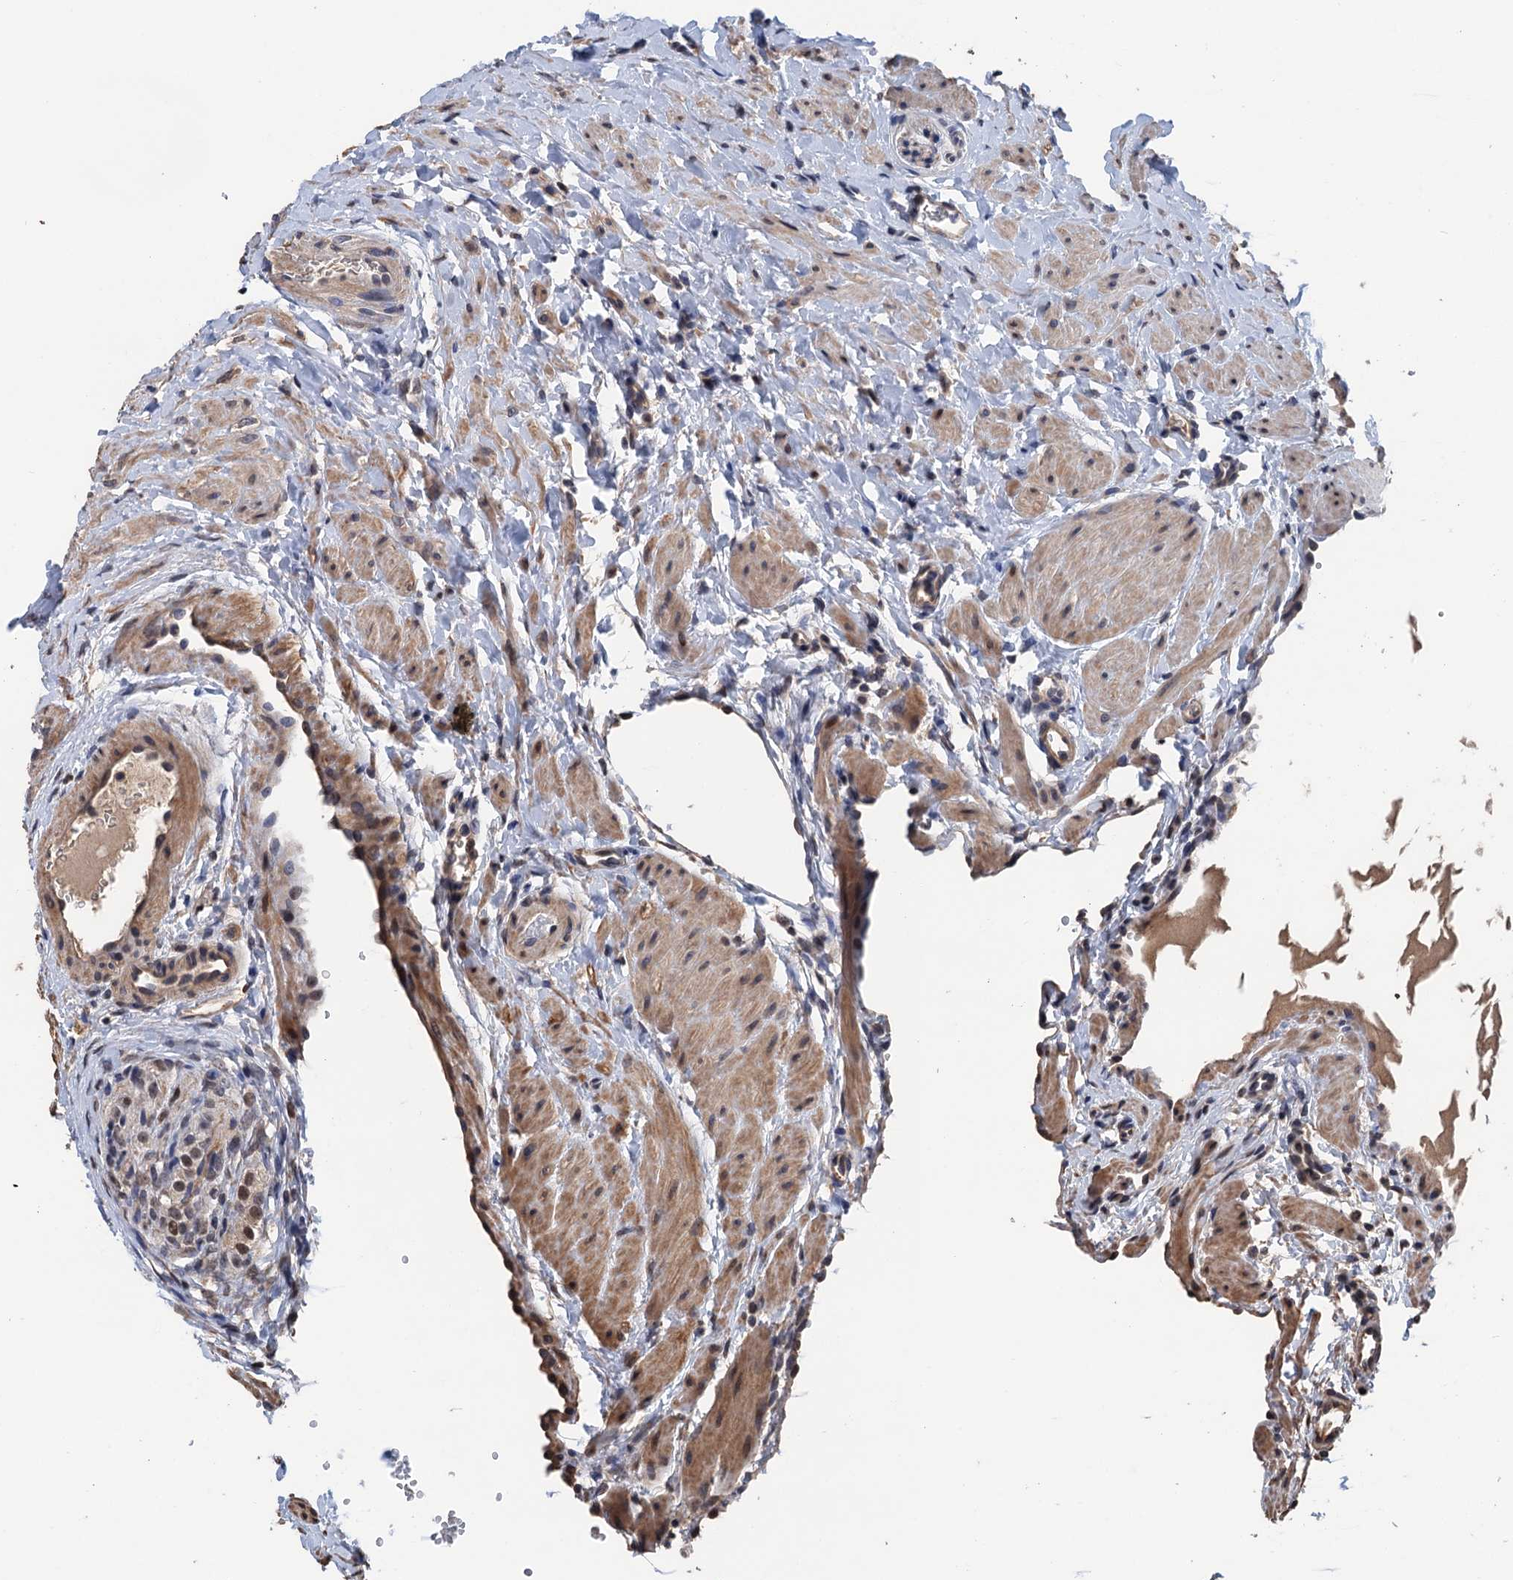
{"staining": {"intensity": "weak", "quantity": ">75%", "location": "cytoplasmic/membranous"}, "tissue": "ovary", "cell_type": "Follicle cells", "image_type": "normal", "snomed": [{"axis": "morphology", "description": "Normal tissue, NOS"}, {"axis": "morphology", "description": "Cyst, NOS"}, {"axis": "topography", "description": "Ovary"}], "caption": "Protein staining of normal ovary displays weak cytoplasmic/membranous positivity in approximately >75% of follicle cells. The staining was performed using DAB (3,3'-diaminobenzidine), with brown indicating positive protein expression. Nuclei are stained blue with hematoxylin.", "gene": "ART5", "patient": {"sex": "female", "age": 33}}